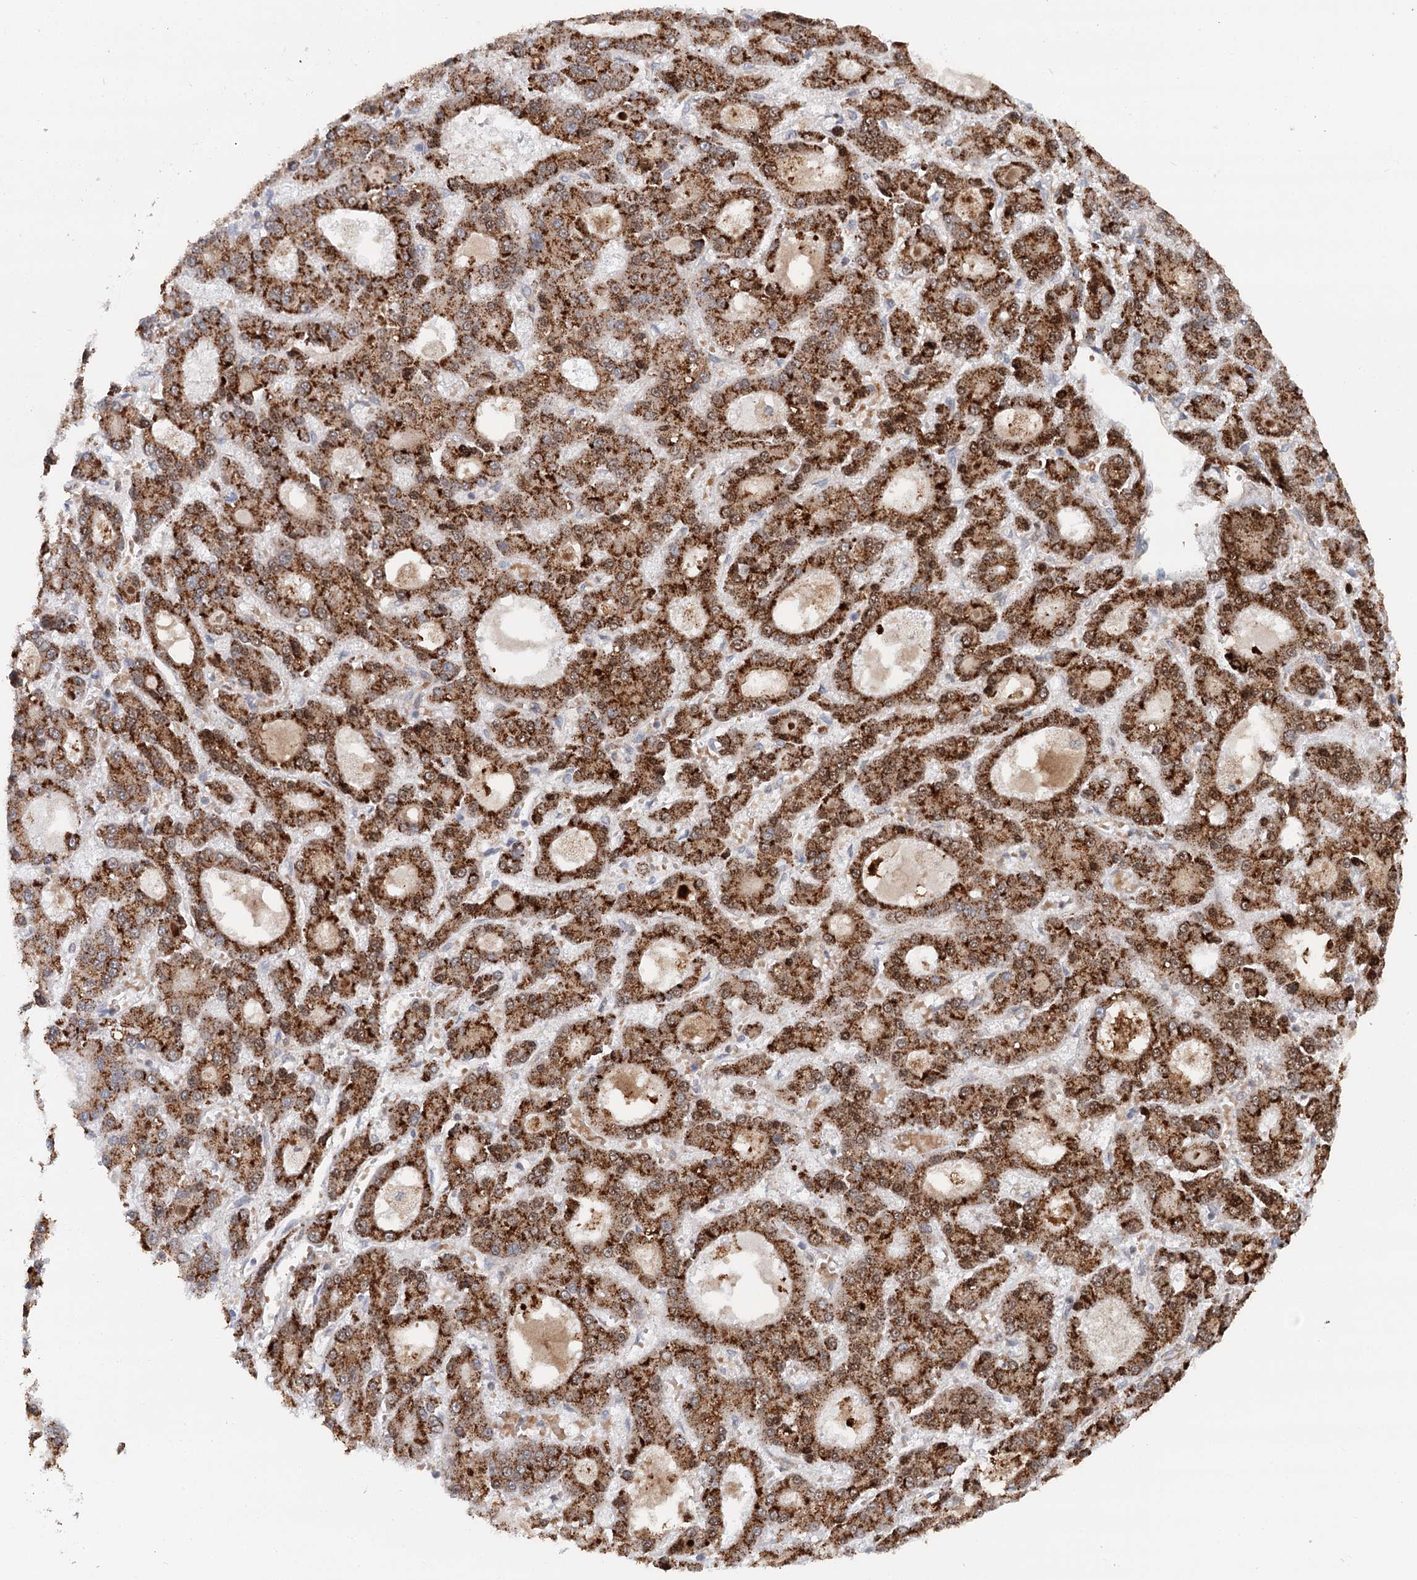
{"staining": {"intensity": "strong", "quantity": ">75%", "location": "cytoplasmic/membranous"}, "tissue": "liver cancer", "cell_type": "Tumor cells", "image_type": "cancer", "snomed": [{"axis": "morphology", "description": "Carcinoma, Hepatocellular, NOS"}, {"axis": "topography", "description": "Liver"}], "caption": "Tumor cells reveal high levels of strong cytoplasmic/membranous positivity in approximately >75% of cells in liver hepatocellular carcinoma.", "gene": "RNF111", "patient": {"sex": "male", "age": 70}}